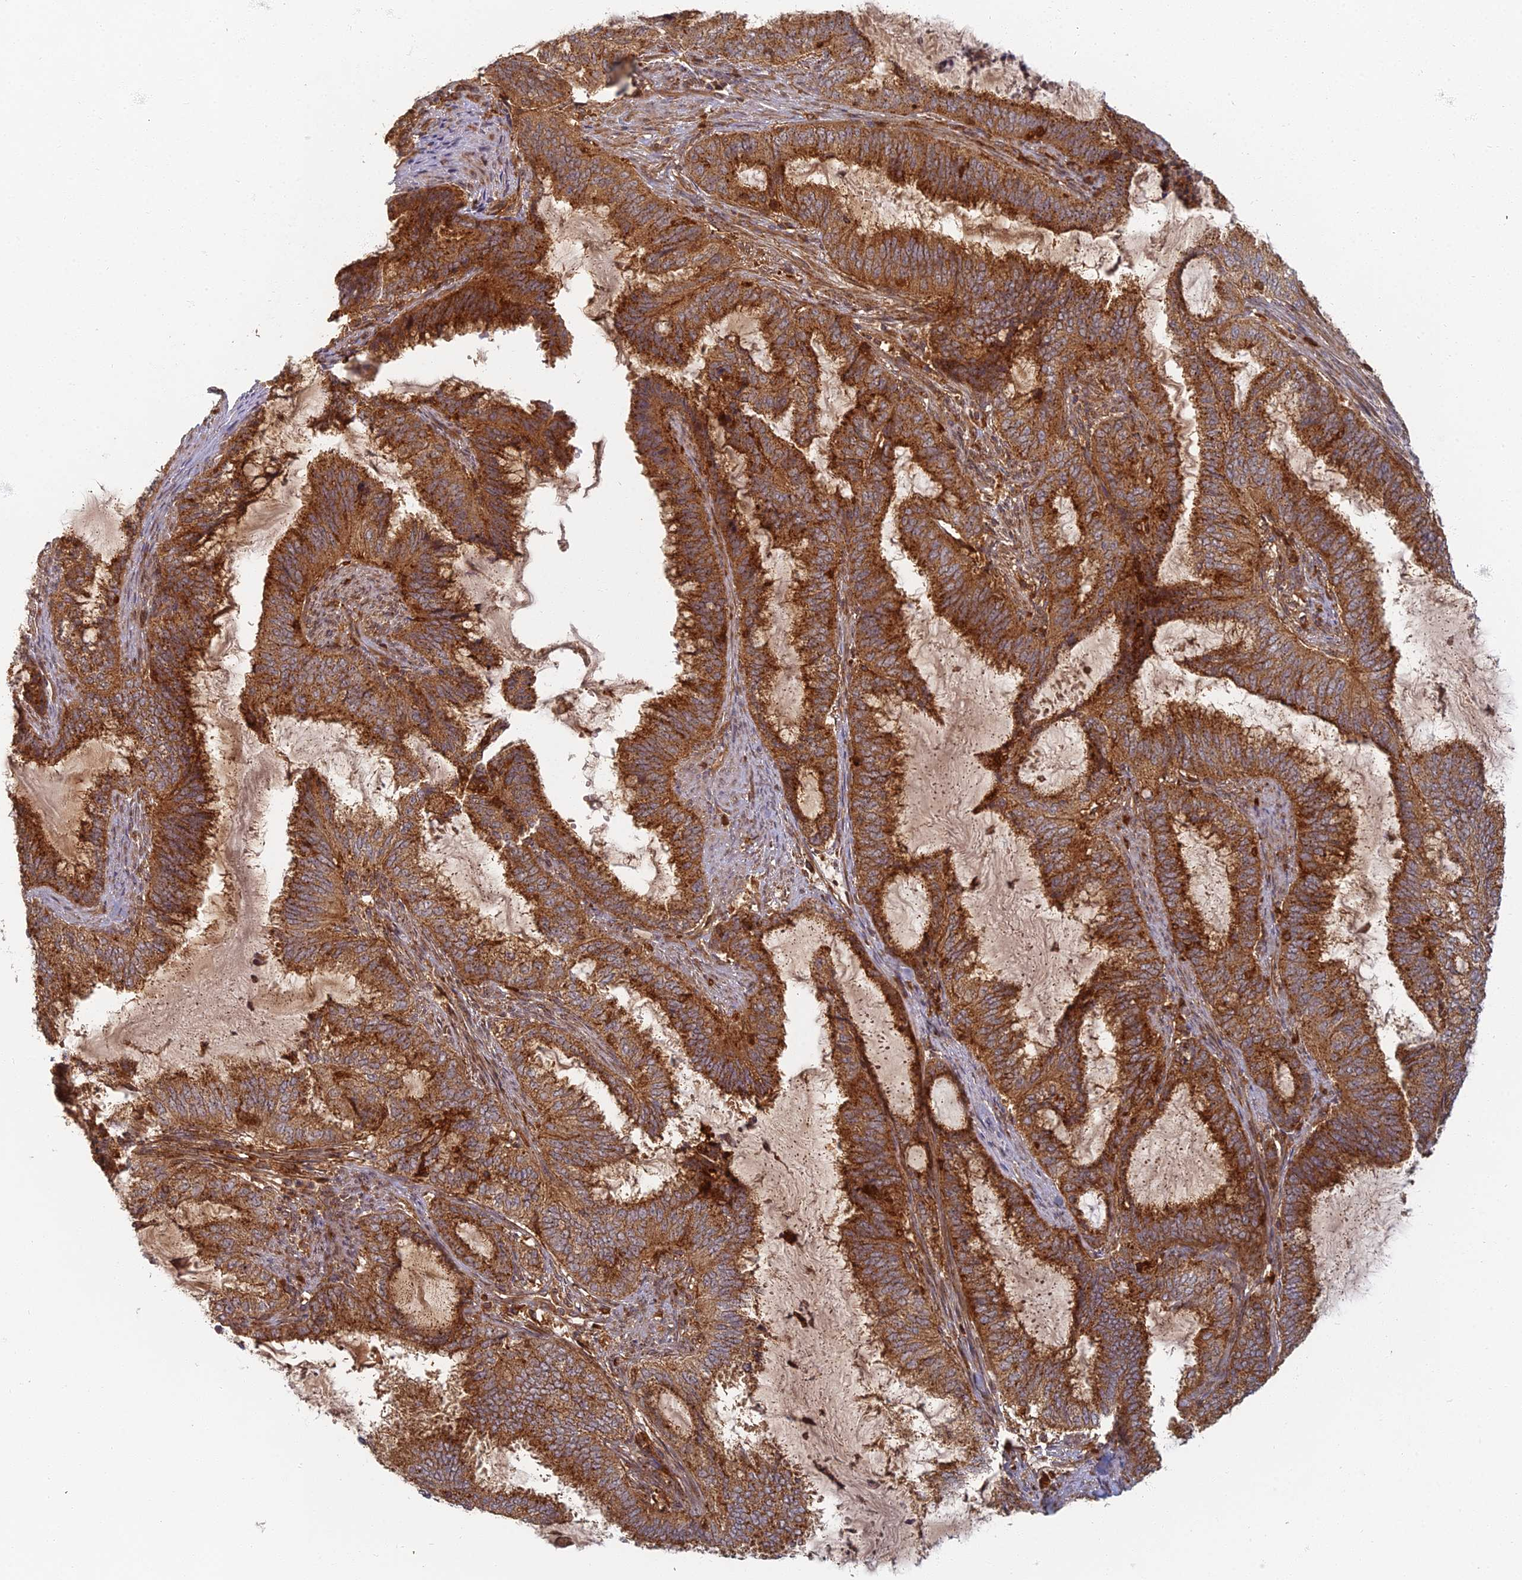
{"staining": {"intensity": "strong", "quantity": ">75%", "location": "cytoplasmic/membranous"}, "tissue": "endometrial cancer", "cell_type": "Tumor cells", "image_type": "cancer", "snomed": [{"axis": "morphology", "description": "Adenocarcinoma, NOS"}, {"axis": "topography", "description": "Endometrium"}], "caption": "IHC staining of adenocarcinoma (endometrial), which shows high levels of strong cytoplasmic/membranous expression in approximately >75% of tumor cells indicating strong cytoplasmic/membranous protein staining. The staining was performed using DAB (3,3'-diaminobenzidine) (brown) for protein detection and nuclei were counterstained in hematoxylin (blue).", "gene": "INO80D", "patient": {"sex": "female", "age": 51}}